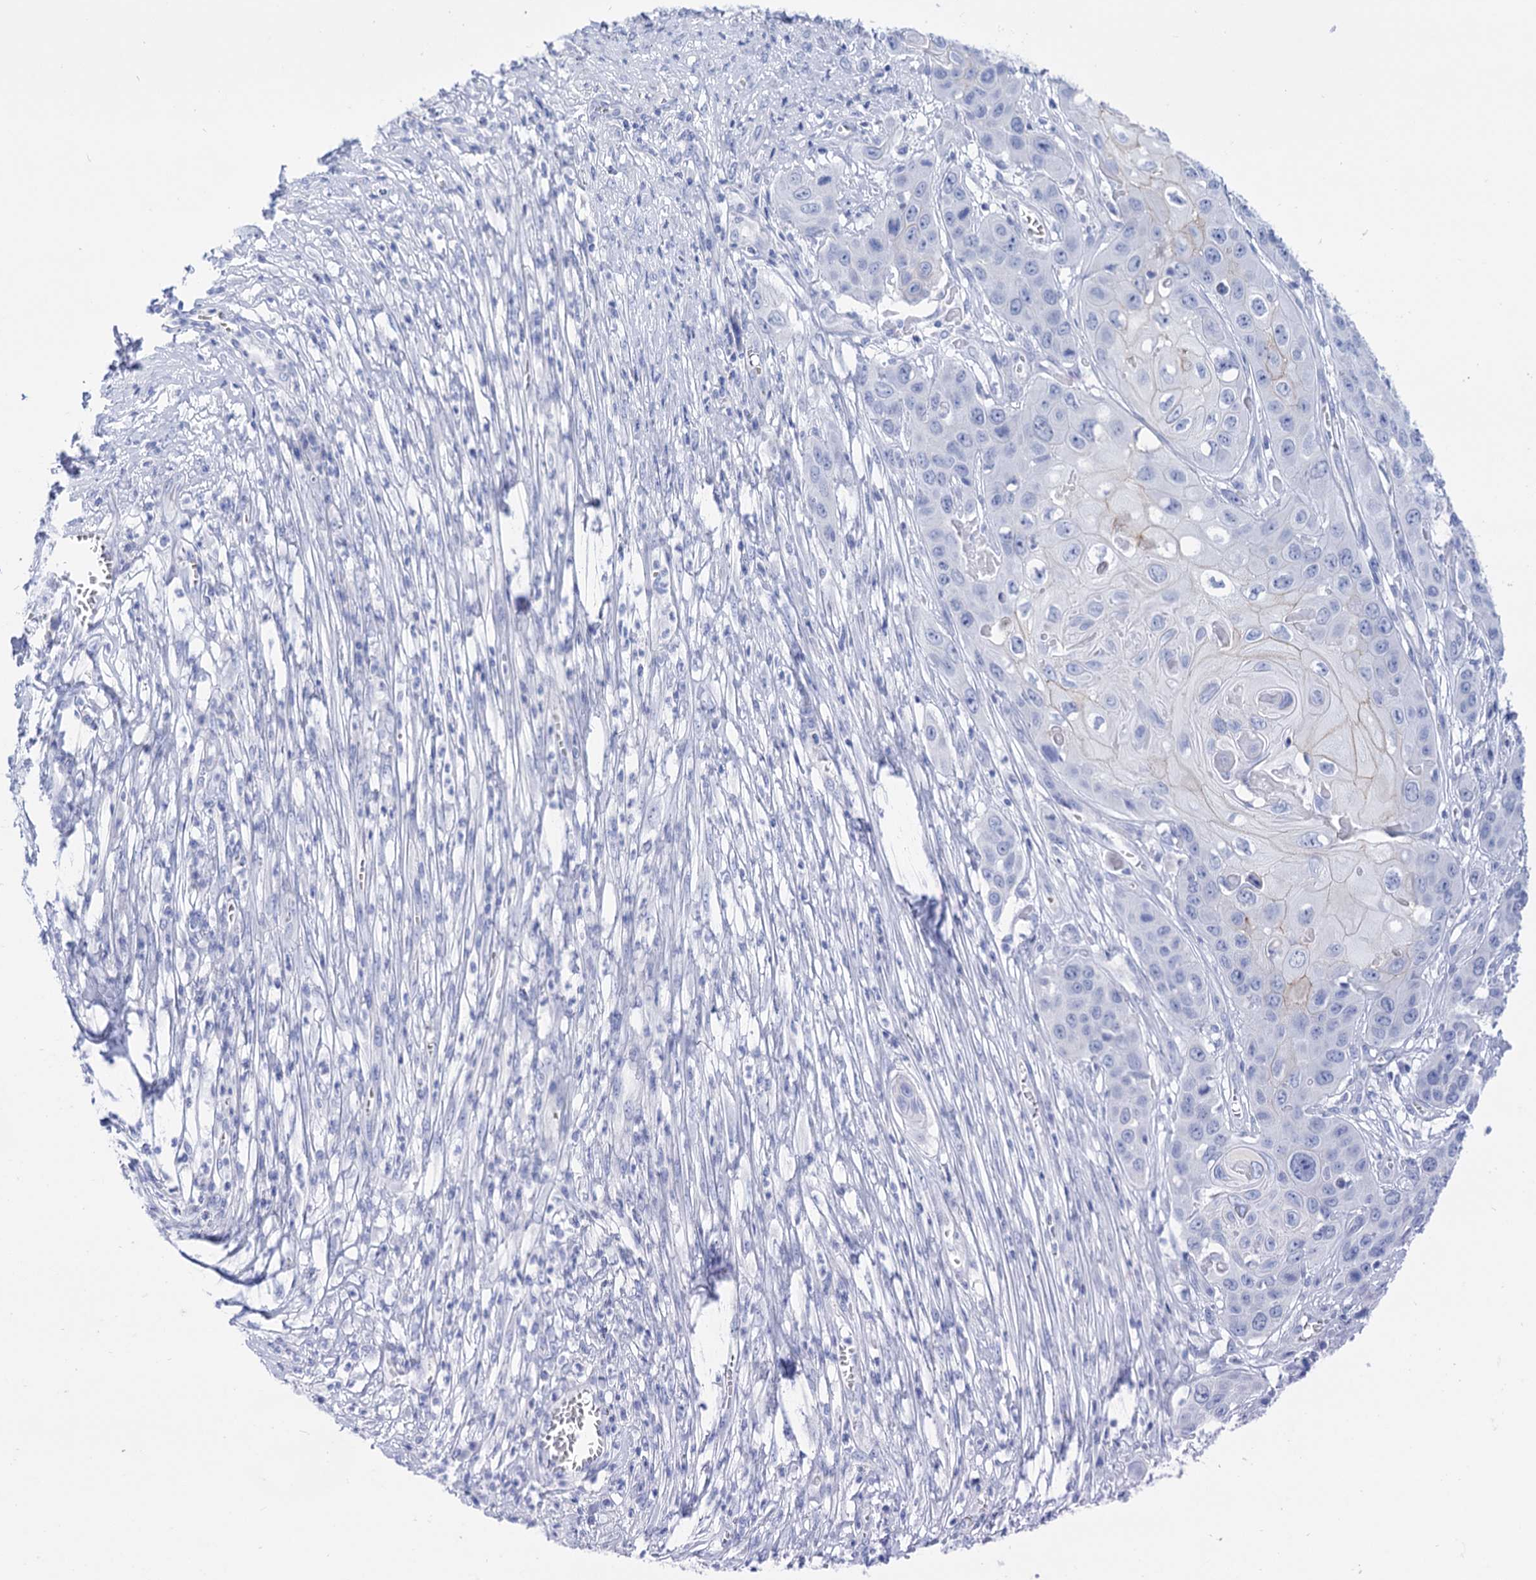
{"staining": {"intensity": "negative", "quantity": "none", "location": "none"}, "tissue": "skin cancer", "cell_type": "Tumor cells", "image_type": "cancer", "snomed": [{"axis": "morphology", "description": "Squamous cell carcinoma, NOS"}, {"axis": "topography", "description": "Skin"}], "caption": "Tumor cells are negative for brown protein staining in skin squamous cell carcinoma. (Immunohistochemistry, brightfield microscopy, high magnification).", "gene": "YARS2", "patient": {"sex": "male", "age": 55}}